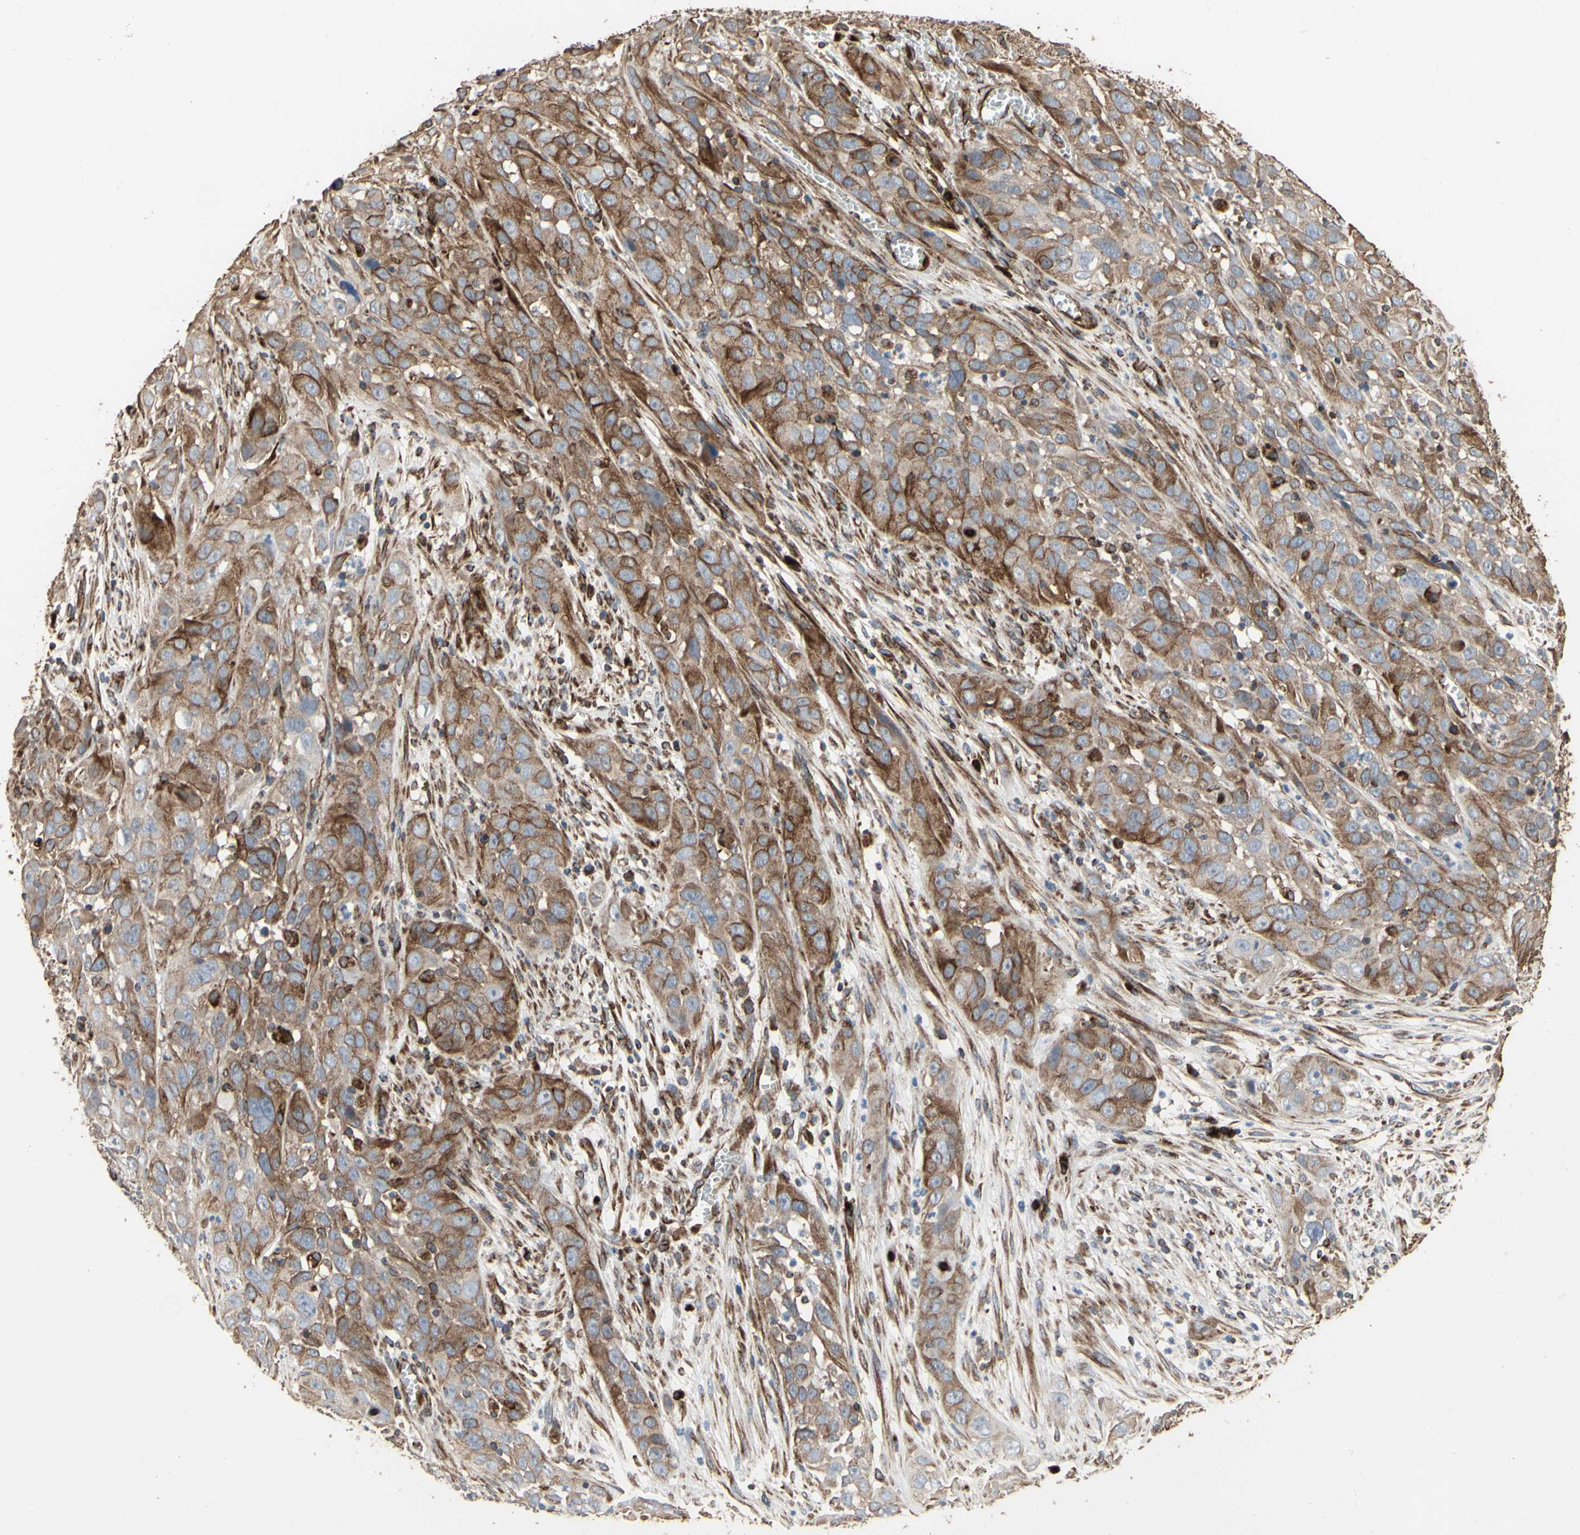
{"staining": {"intensity": "moderate", "quantity": "25%-75%", "location": "cytoplasmic/membranous"}, "tissue": "cervical cancer", "cell_type": "Tumor cells", "image_type": "cancer", "snomed": [{"axis": "morphology", "description": "Squamous cell carcinoma, NOS"}, {"axis": "topography", "description": "Cervix"}], "caption": "Immunohistochemistry histopathology image of human squamous cell carcinoma (cervical) stained for a protein (brown), which exhibits medium levels of moderate cytoplasmic/membranous positivity in about 25%-75% of tumor cells.", "gene": "TUBA1A", "patient": {"sex": "female", "age": 32}}